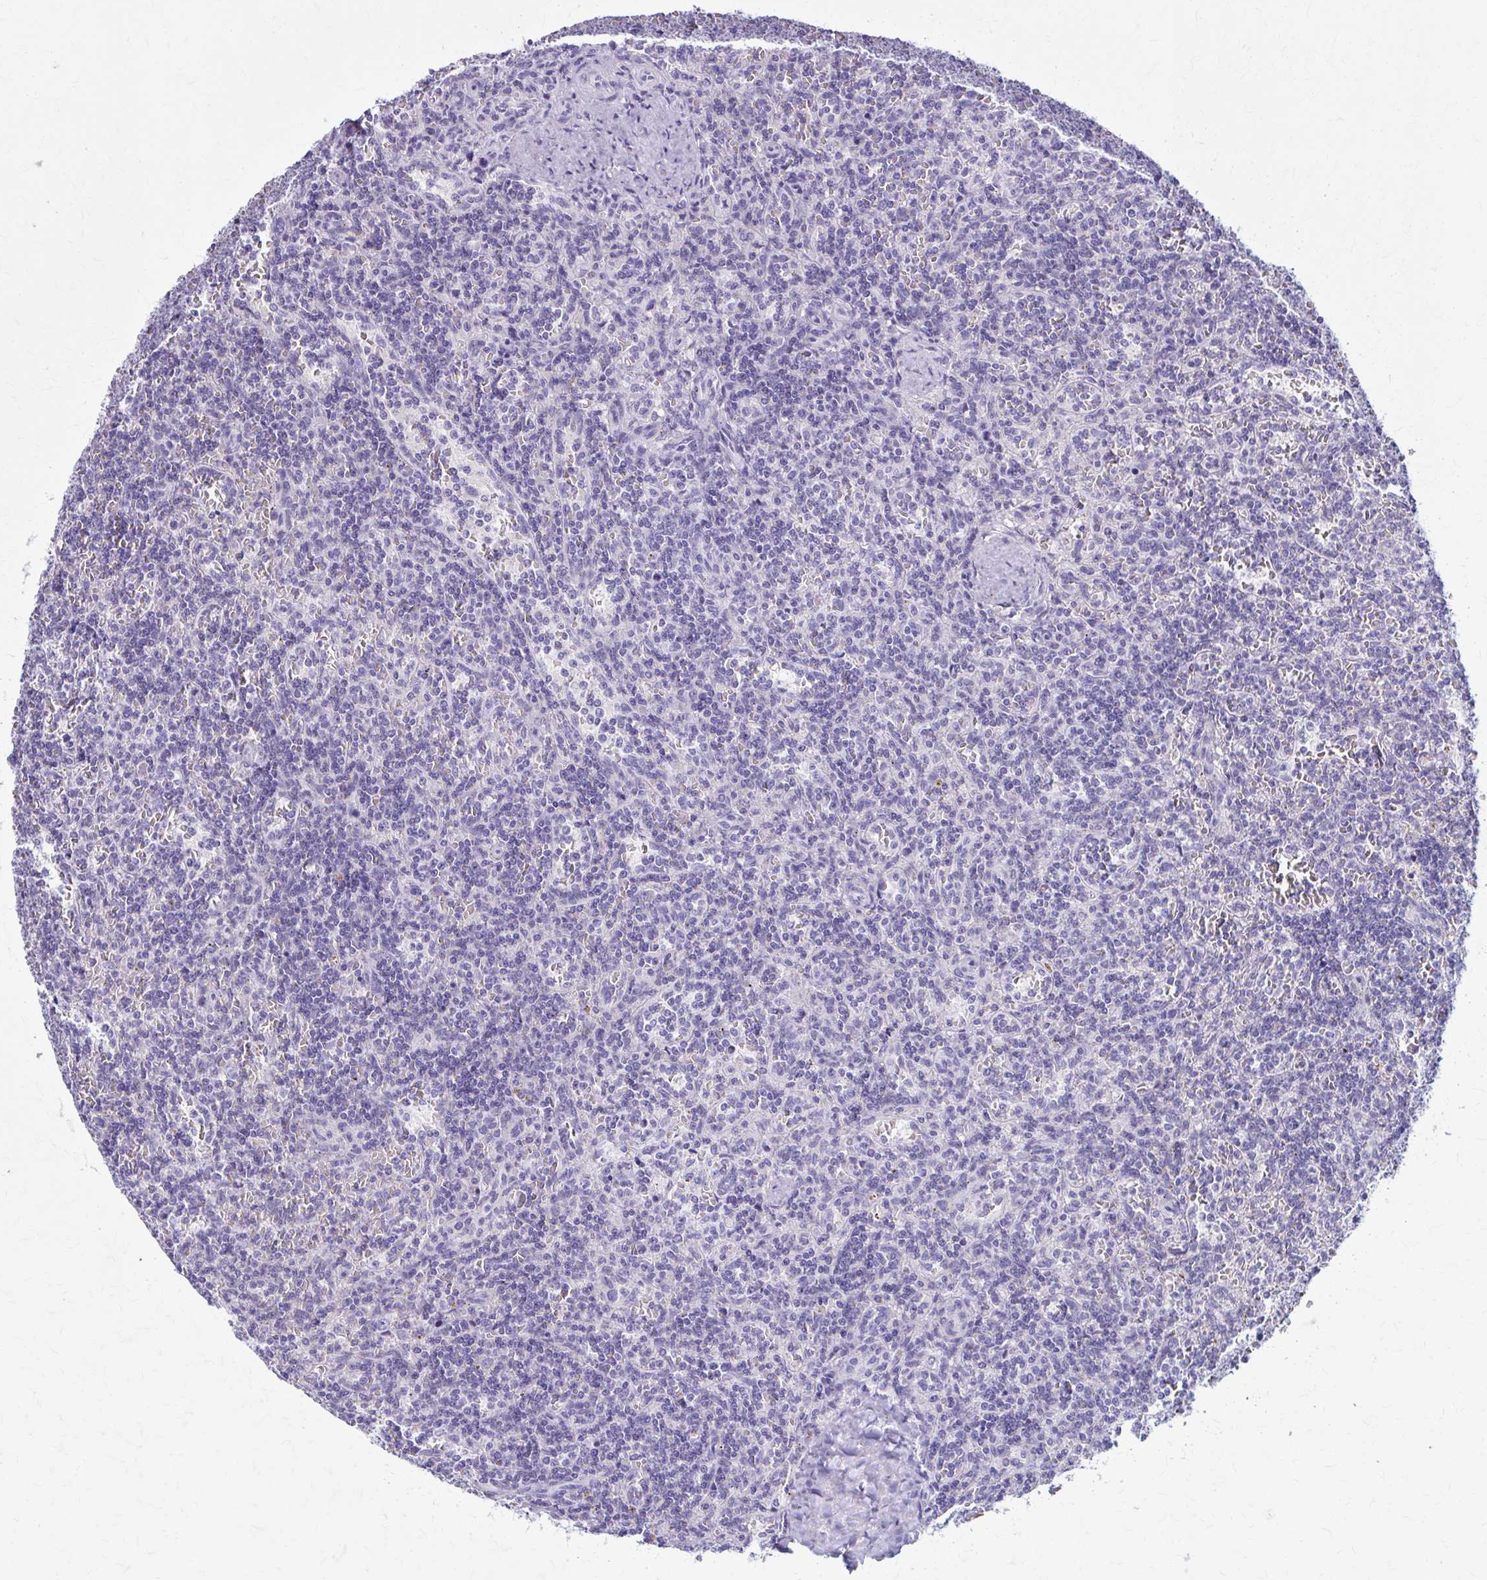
{"staining": {"intensity": "negative", "quantity": "none", "location": "none"}, "tissue": "lymphoma", "cell_type": "Tumor cells", "image_type": "cancer", "snomed": [{"axis": "morphology", "description": "Malignant lymphoma, non-Hodgkin's type, Low grade"}, {"axis": "topography", "description": "Spleen"}], "caption": "Immunohistochemistry (IHC) of human lymphoma demonstrates no staining in tumor cells.", "gene": "PRKRA", "patient": {"sex": "male", "age": 73}}